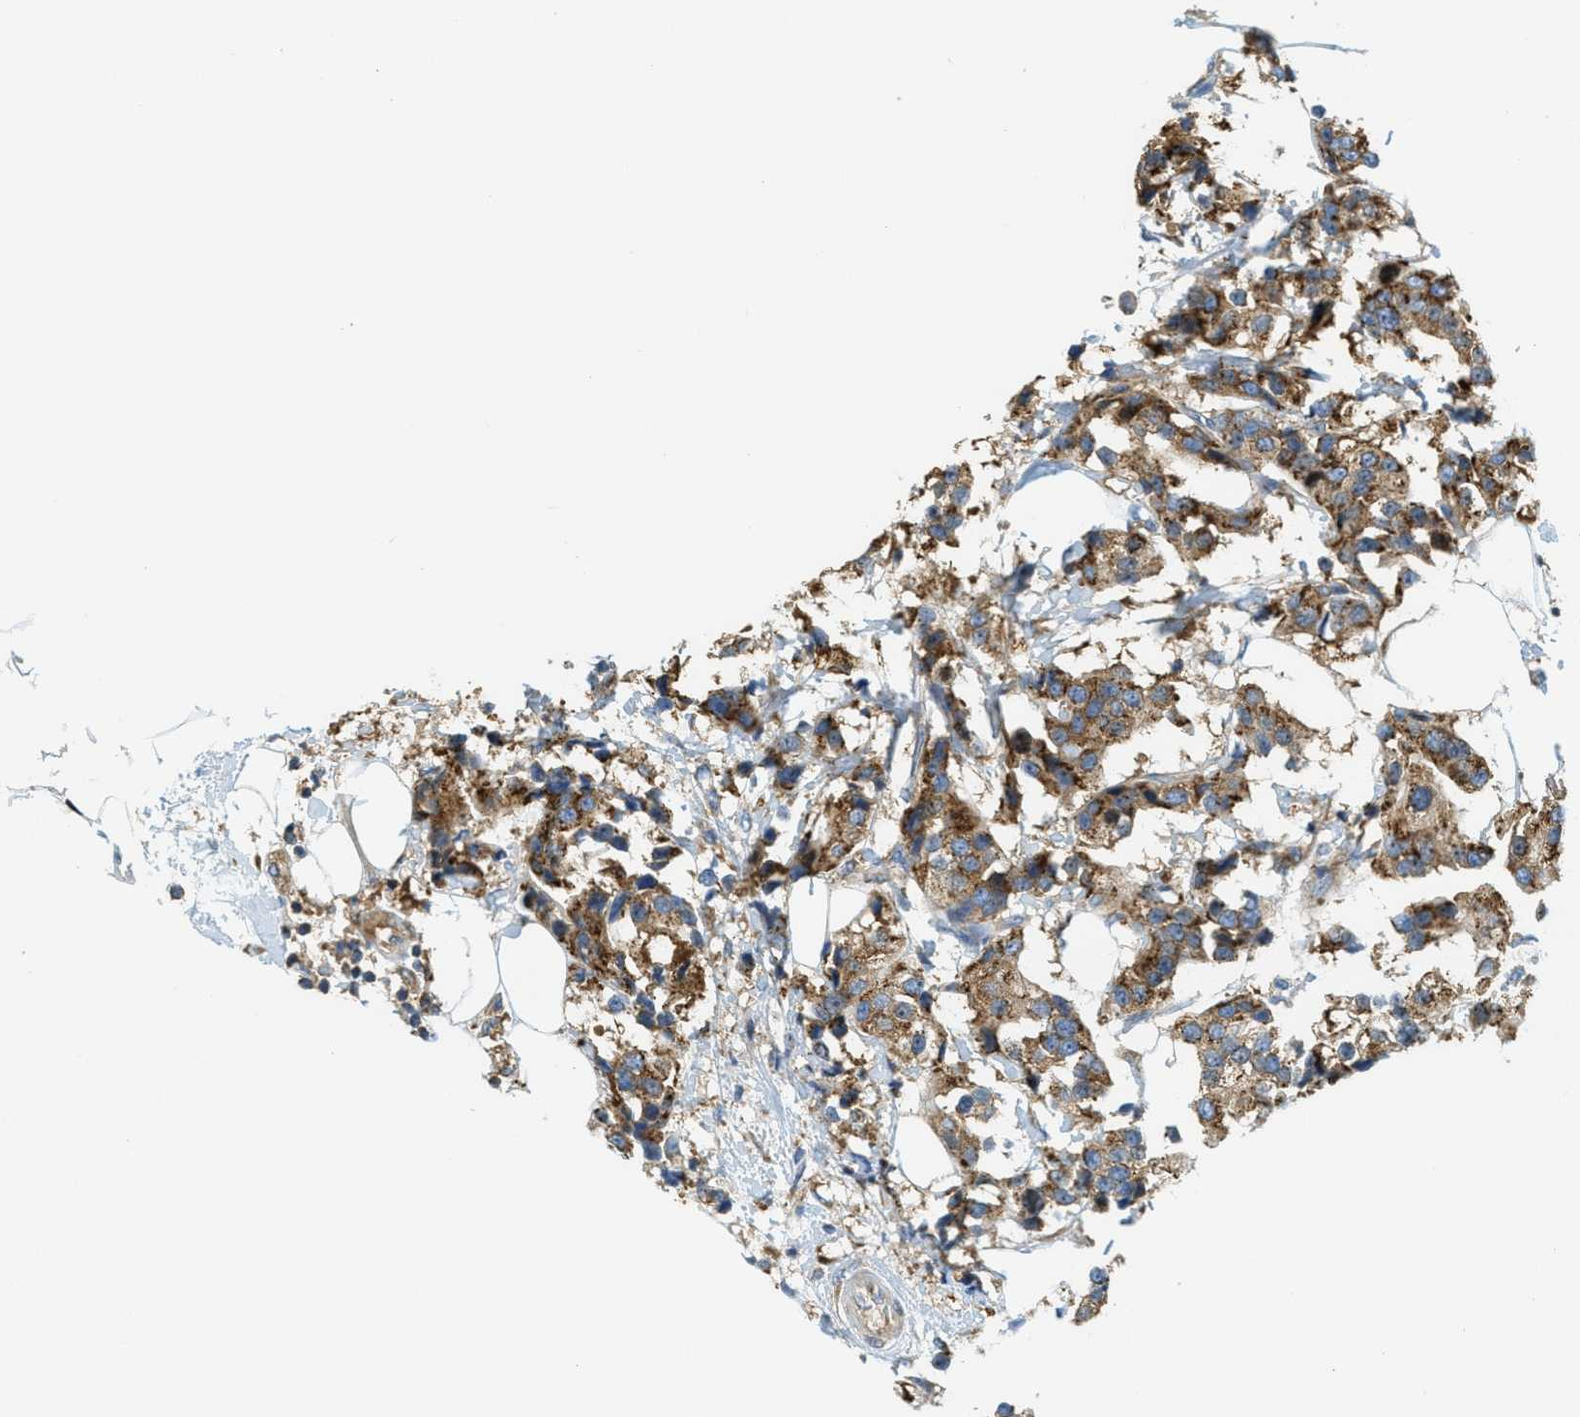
{"staining": {"intensity": "moderate", "quantity": ">75%", "location": "cytoplasmic/membranous"}, "tissue": "breast cancer", "cell_type": "Tumor cells", "image_type": "cancer", "snomed": [{"axis": "morphology", "description": "Normal tissue, NOS"}, {"axis": "morphology", "description": "Duct carcinoma"}, {"axis": "topography", "description": "Breast"}], "caption": "The micrograph reveals a brown stain indicating the presence of a protein in the cytoplasmic/membranous of tumor cells in invasive ductal carcinoma (breast).", "gene": "ABCF1", "patient": {"sex": "female", "age": 39}}